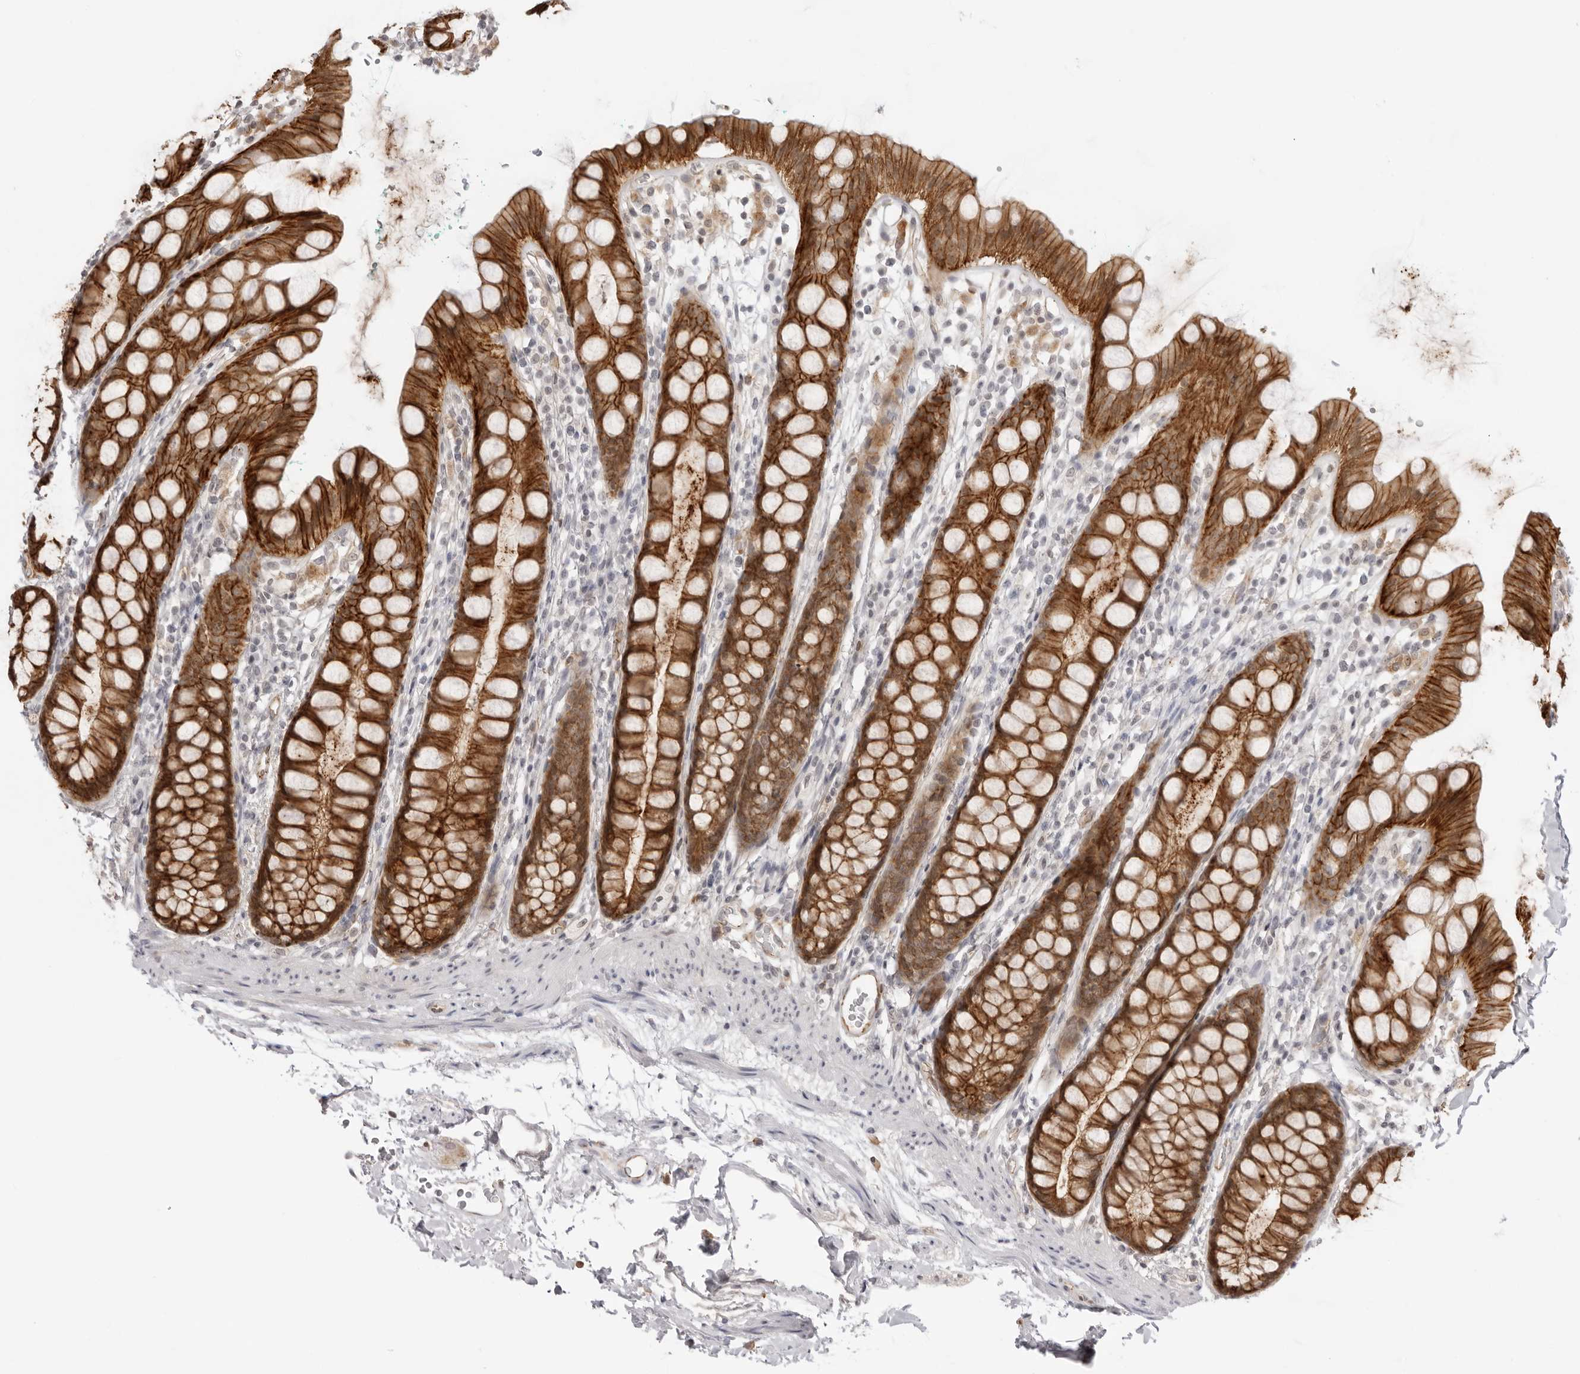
{"staining": {"intensity": "strong", "quantity": ">75%", "location": "cytoplasmic/membranous"}, "tissue": "rectum", "cell_type": "Glandular cells", "image_type": "normal", "snomed": [{"axis": "morphology", "description": "Normal tissue, NOS"}, {"axis": "topography", "description": "Rectum"}], "caption": "A high-resolution histopathology image shows immunohistochemistry (IHC) staining of unremarkable rectum, which demonstrates strong cytoplasmic/membranous expression in about >75% of glandular cells. The staining is performed using DAB (3,3'-diaminobenzidine) brown chromogen to label protein expression. The nuclei are counter-stained blue using hematoxylin.", "gene": "TRAPPC3", "patient": {"sex": "female", "age": 65}}